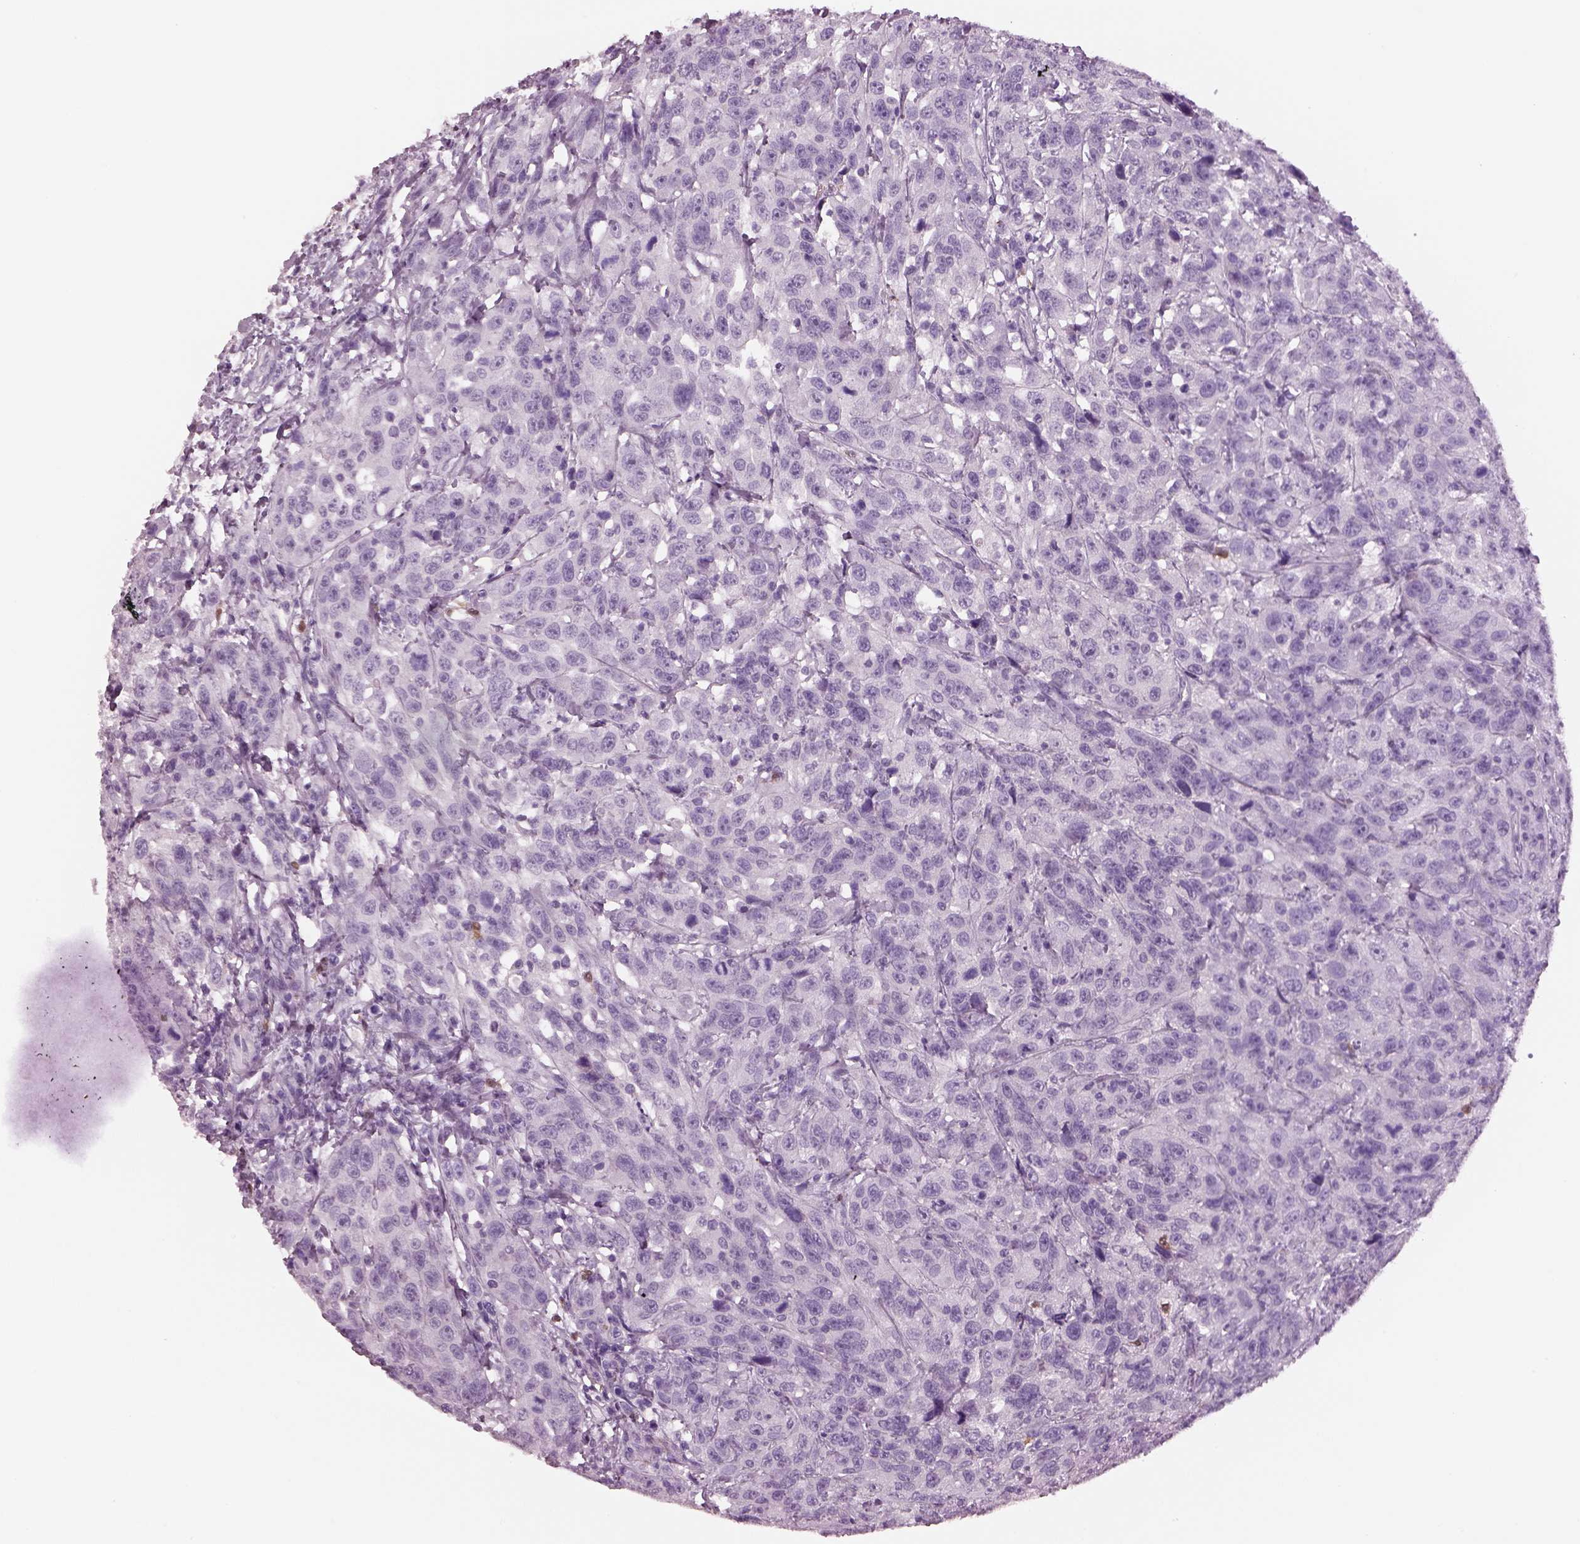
{"staining": {"intensity": "negative", "quantity": "none", "location": "none"}, "tissue": "urothelial cancer", "cell_type": "Tumor cells", "image_type": "cancer", "snomed": [{"axis": "morphology", "description": "Urothelial carcinoma, NOS"}, {"axis": "morphology", "description": "Urothelial carcinoma, High grade"}, {"axis": "topography", "description": "Urinary bladder"}], "caption": "IHC image of human urothelial carcinoma (high-grade) stained for a protein (brown), which shows no expression in tumor cells. (Stains: DAB immunohistochemistry with hematoxylin counter stain, Microscopy: brightfield microscopy at high magnification).", "gene": "ACOD1", "patient": {"sex": "female", "age": 73}}